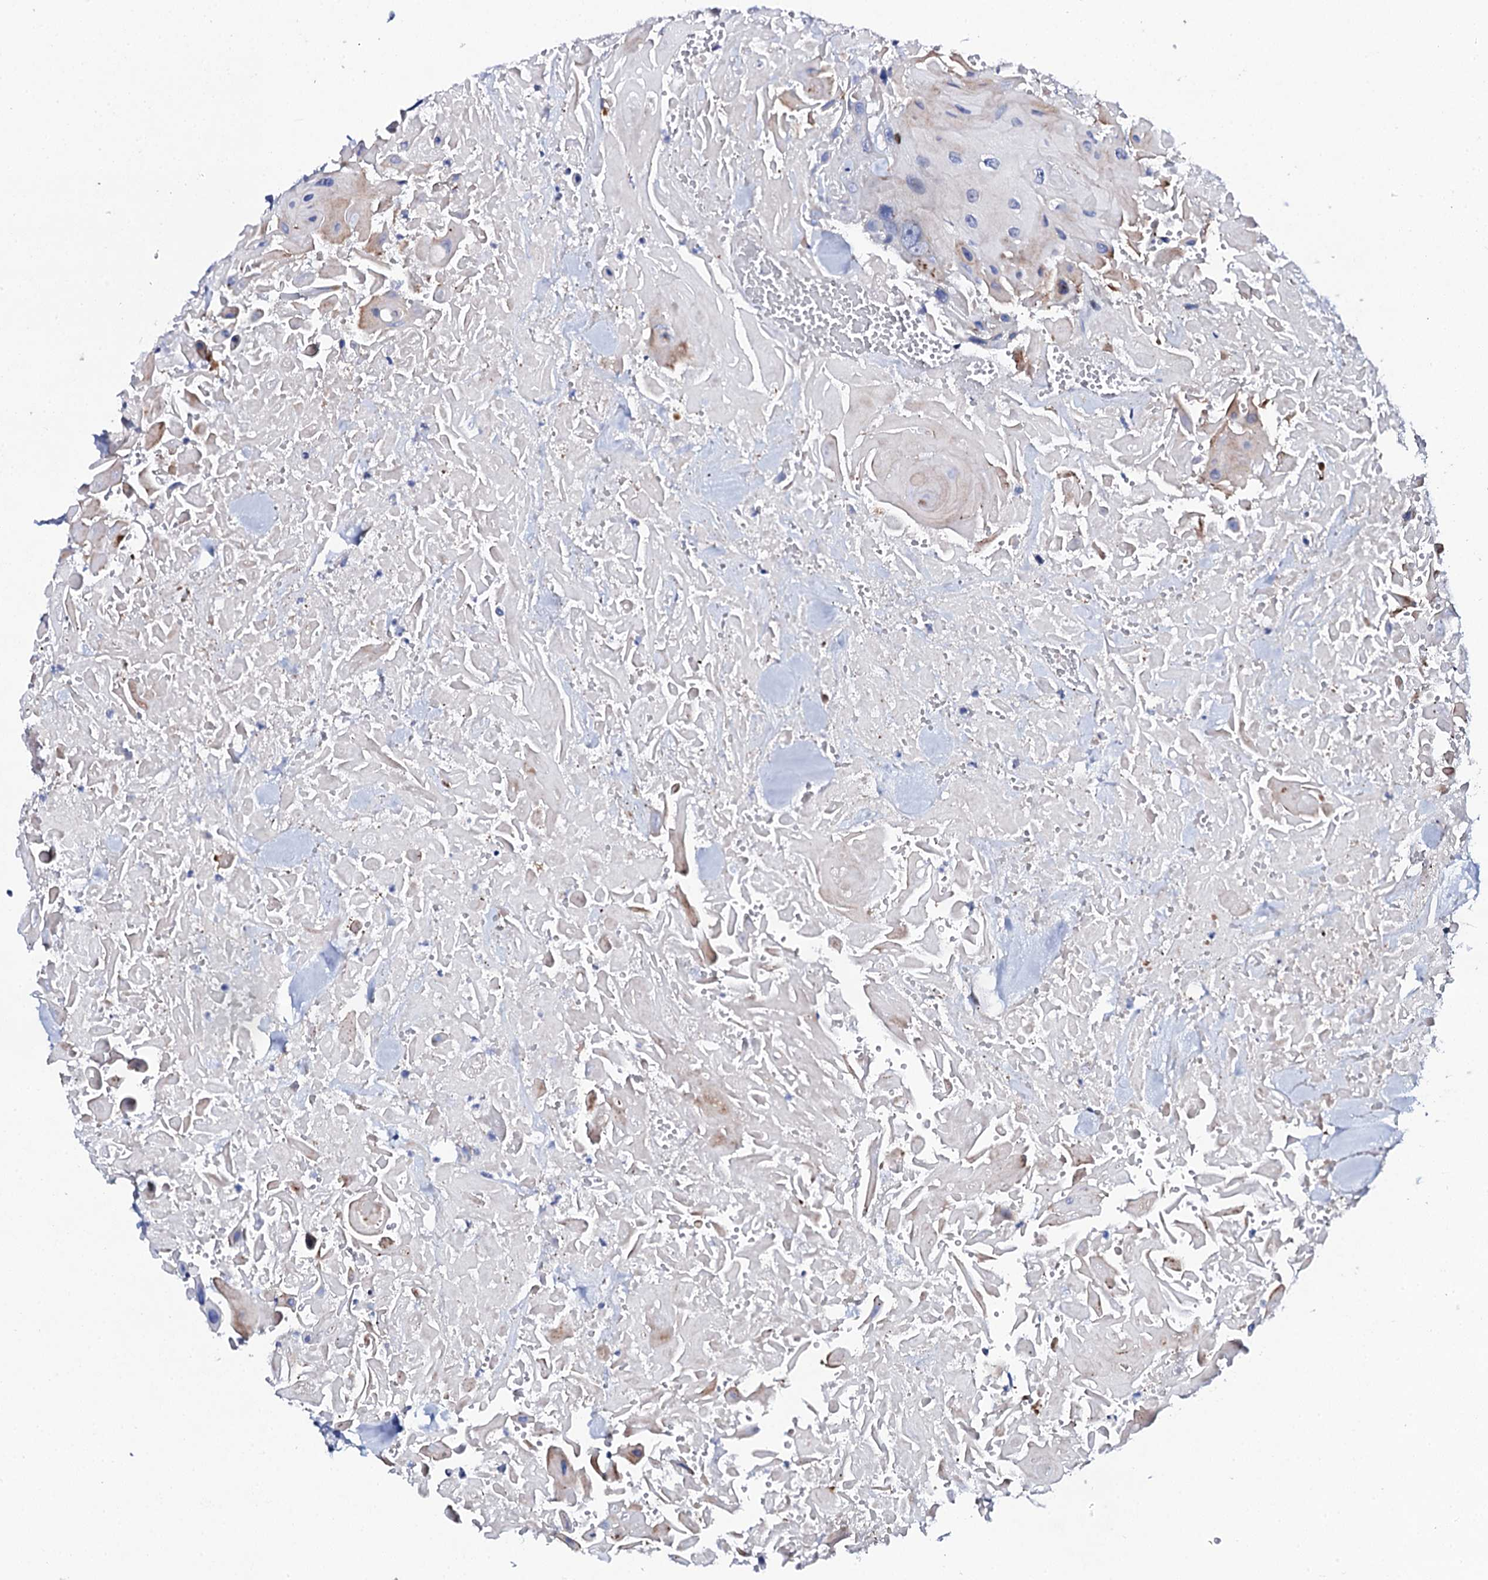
{"staining": {"intensity": "moderate", "quantity": "<25%", "location": "nuclear"}, "tissue": "head and neck cancer", "cell_type": "Tumor cells", "image_type": "cancer", "snomed": [{"axis": "morphology", "description": "Squamous cell carcinoma, NOS"}, {"axis": "topography", "description": "Head-Neck"}], "caption": "Protein staining of head and neck squamous cell carcinoma tissue exhibits moderate nuclear staining in about <25% of tumor cells.", "gene": "NUDT13", "patient": {"sex": "male", "age": 81}}